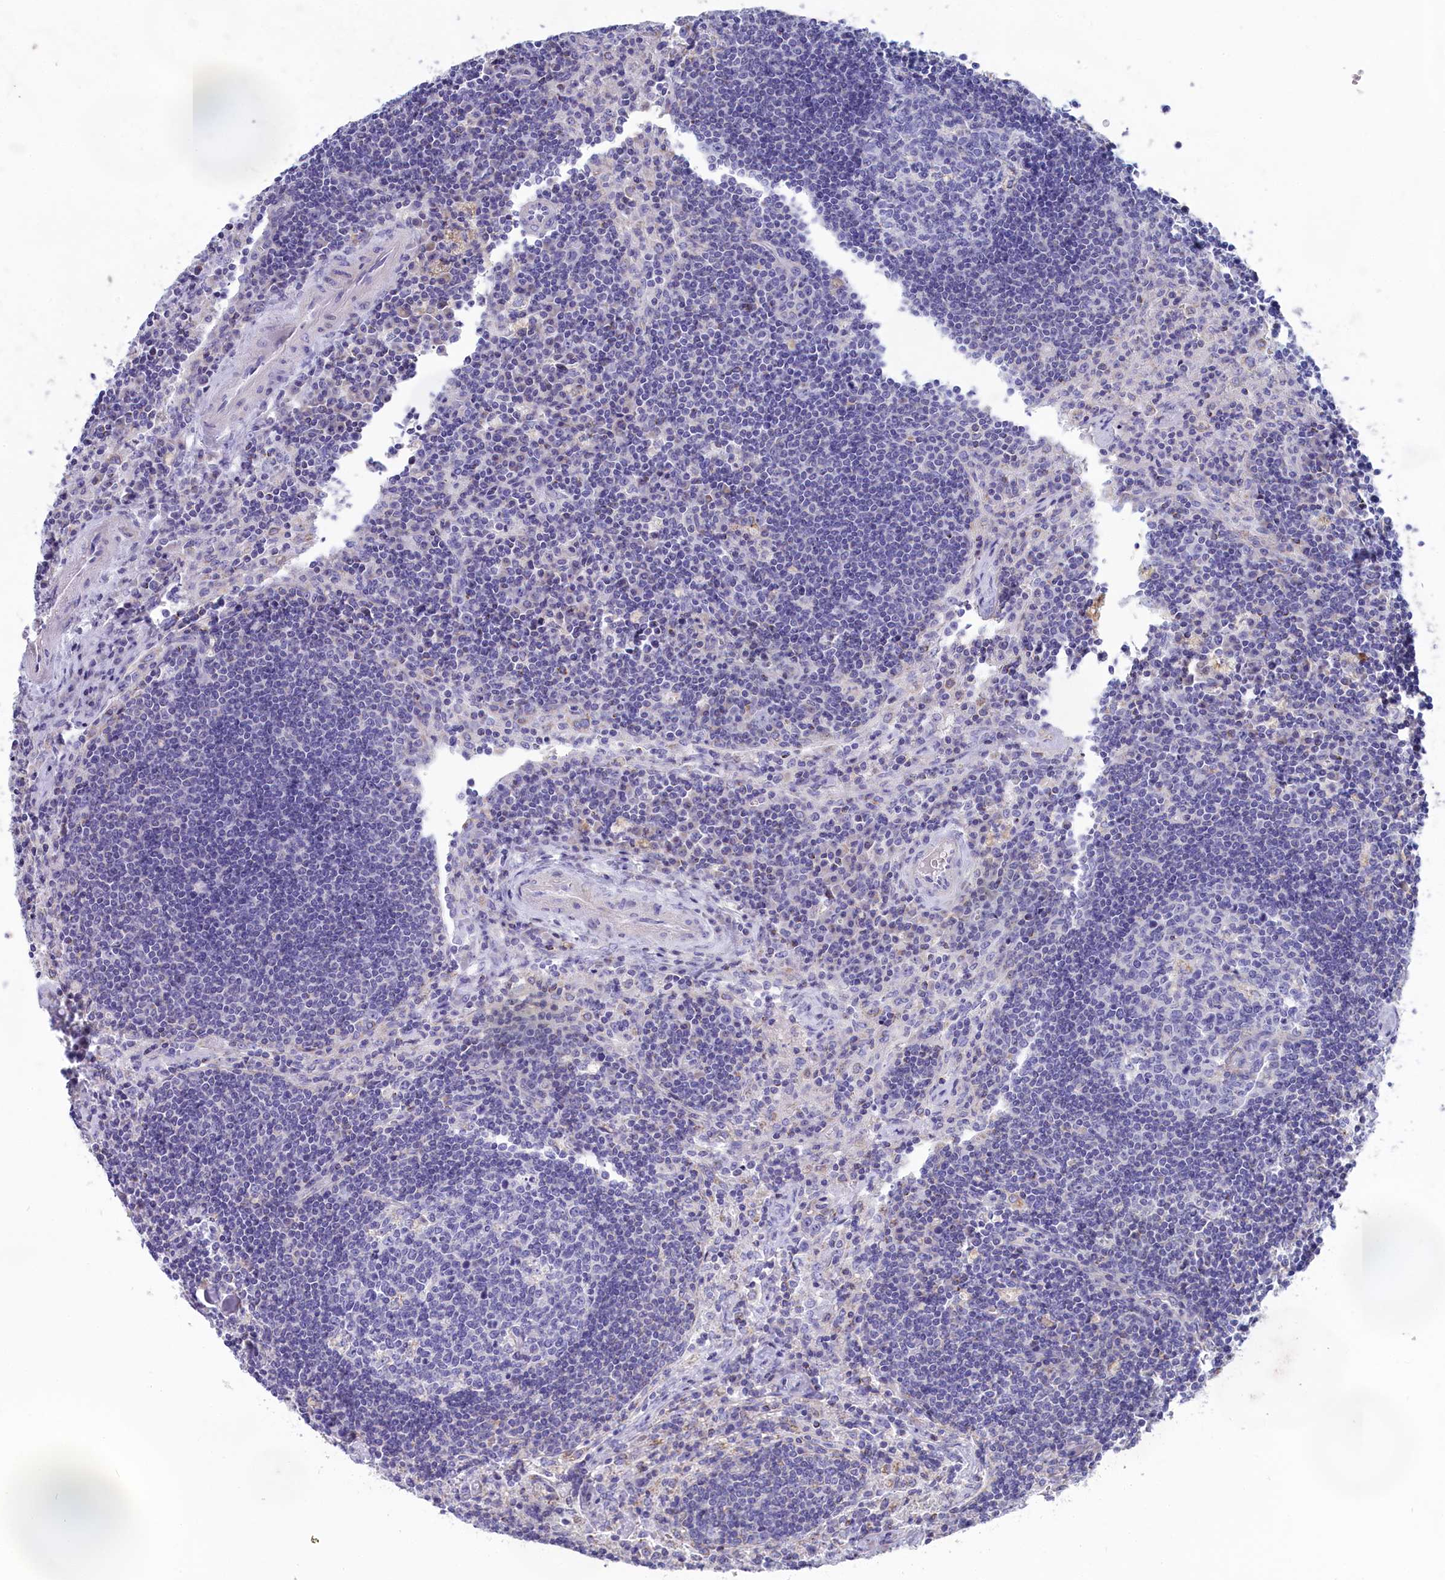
{"staining": {"intensity": "negative", "quantity": "none", "location": "none"}, "tissue": "lymph node", "cell_type": "Germinal center cells", "image_type": "normal", "snomed": [{"axis": "morphology", "description": "Normal tissue, NOS"}, {"axis": "topography", "description": "Lymph node"}], "caption": "Immunohistochemical staining of benign human lymph node shows no significant staining in germinal center cells.", "gene": "PRDM12", "patient": {"sex": "male", "age": 58}}